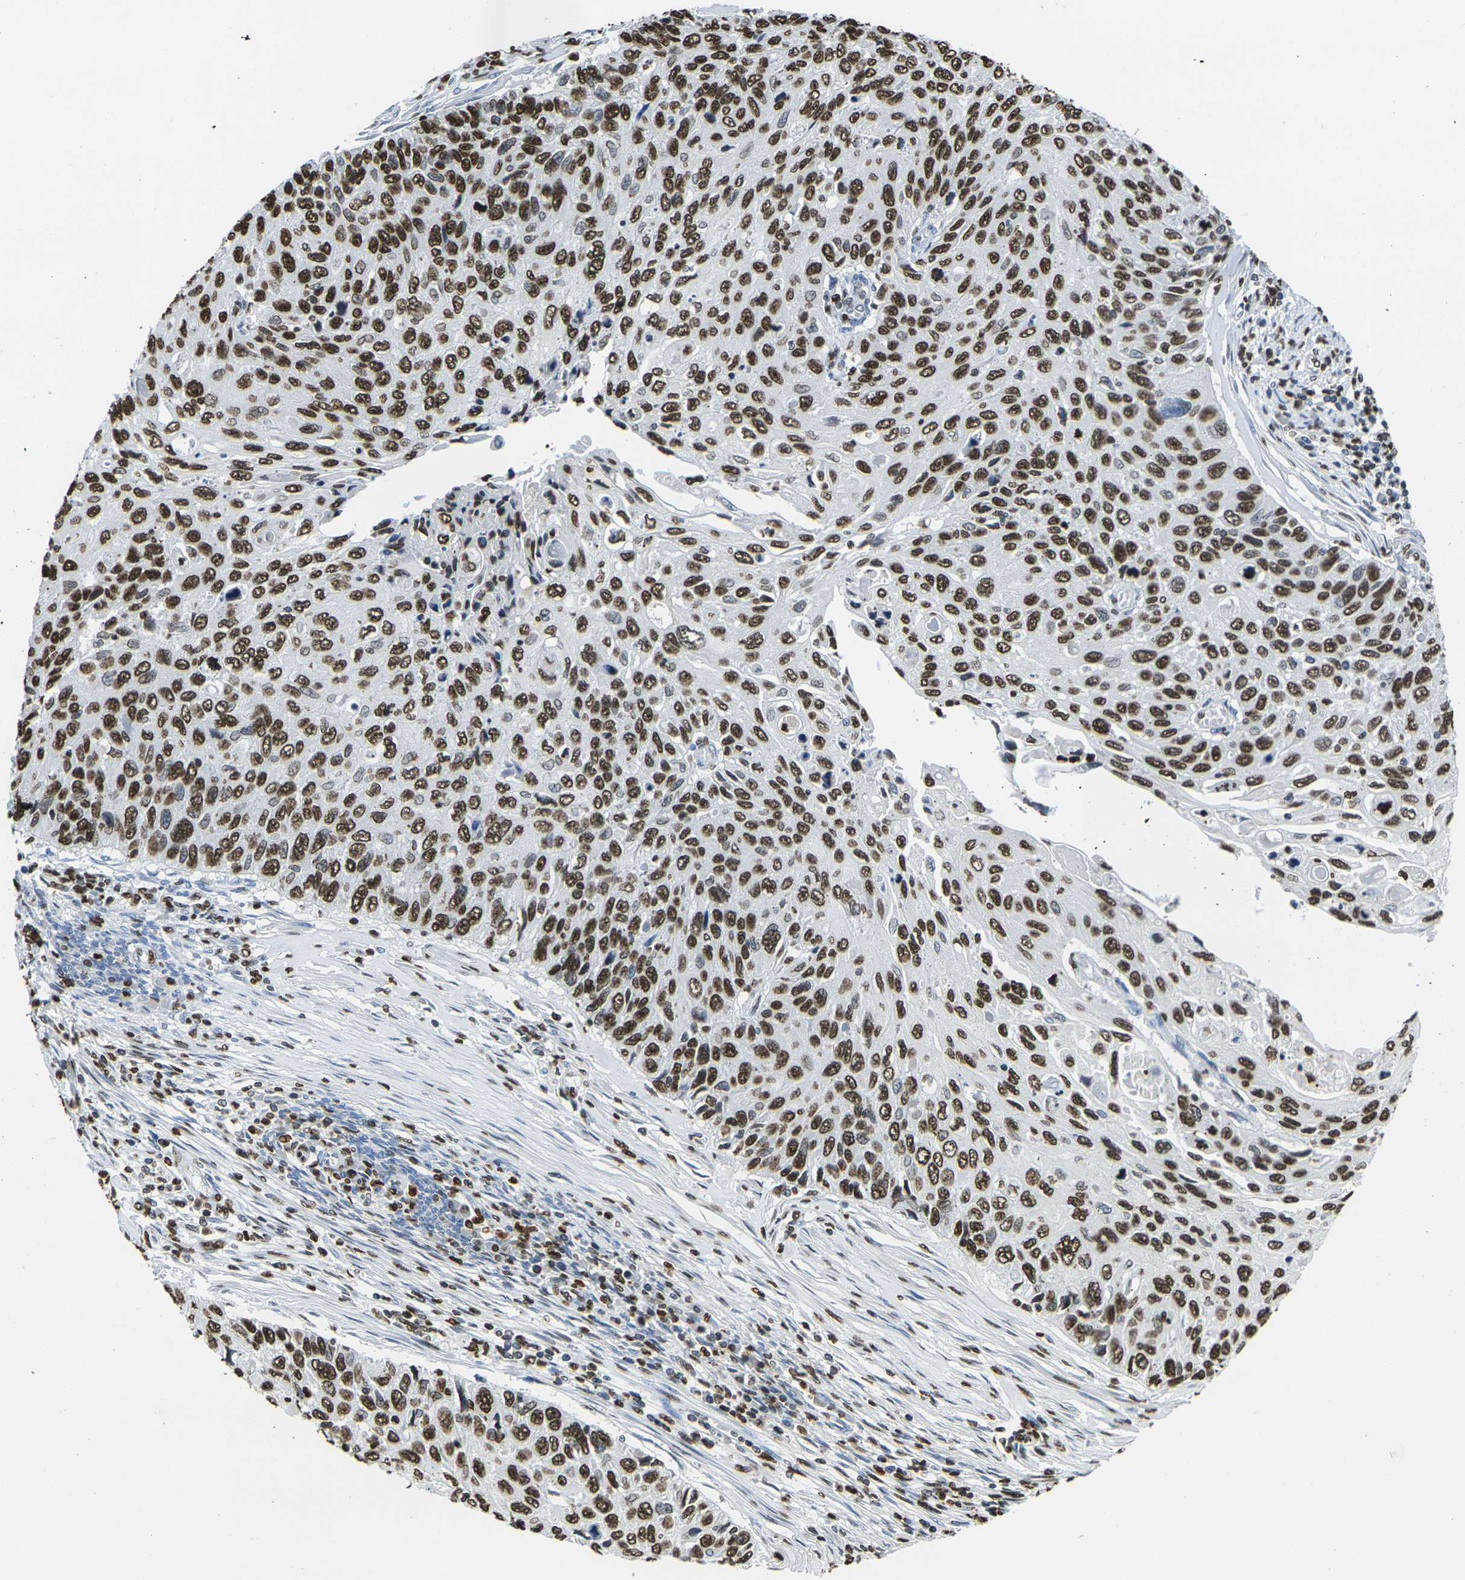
{"staining": {"intensity": "strong", "quantity": ">75%", "location": "nuclear"}, "tissue": "cervical cancer", "cell_type": "Tumor cells", "image_type": "cancer", "snomed": [{"axis": "morphology", "description": "Squamous cell carcinoma, NOS"}, {"axis": "topography", "description": "Cervix"}], "caption": "Immunohistochemical staining of squamous cell carcinoma (cervical) reveals strong nuclear protein expression in about >75% of tumor cells. The staining is performed using DAB brown chromogen to label protein expression. The nuclei are counter-stained blue using hematoxylin.", "gene": "DRAXIN", "patient": {"sex": "female", "age": 70}}